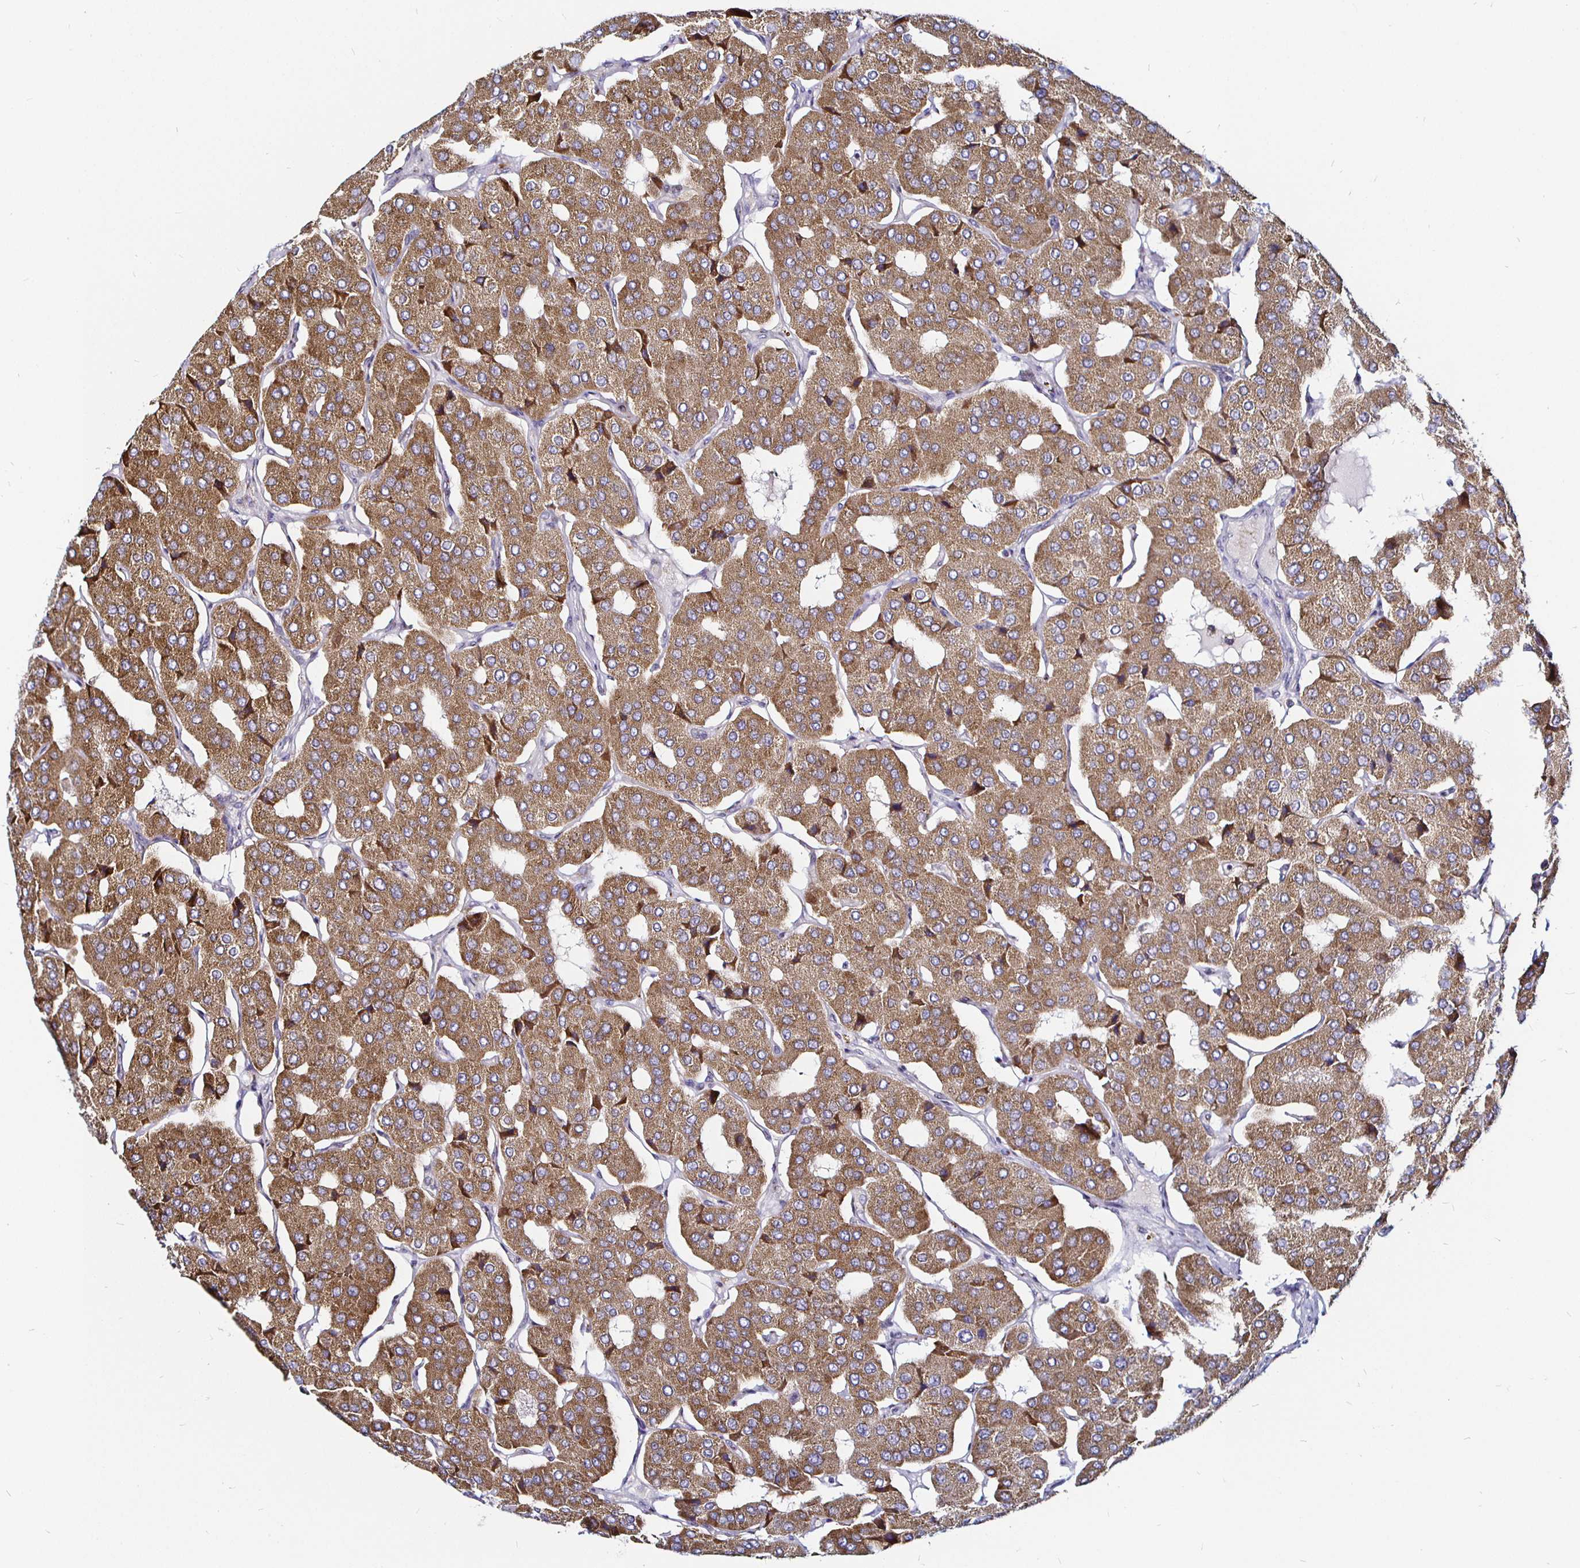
{"staining": {"intensity": "moderate", "quantity": ">75%", "location": "cytoplasmic/membranous"}, "tissue": "parathyroid gland", "cell_type": "Glandular cells", "image_type": "normal", "snomed": [{"axis": "morphology", "description": "Normal tissue, NOS"}, {"axis": "morphology", "description": "Adenoma, NOS"}, {"axis": "topography", "description": "Parathyroid gland"}], "caption": "Glandular cells exhibit medium levels of moderate cytoplasmic/membranous staining in approximately >75% of cells in unremarkable parathyroid gland.", "gene": "ATG3", "patient": {"sex": "female", "age": 86}}